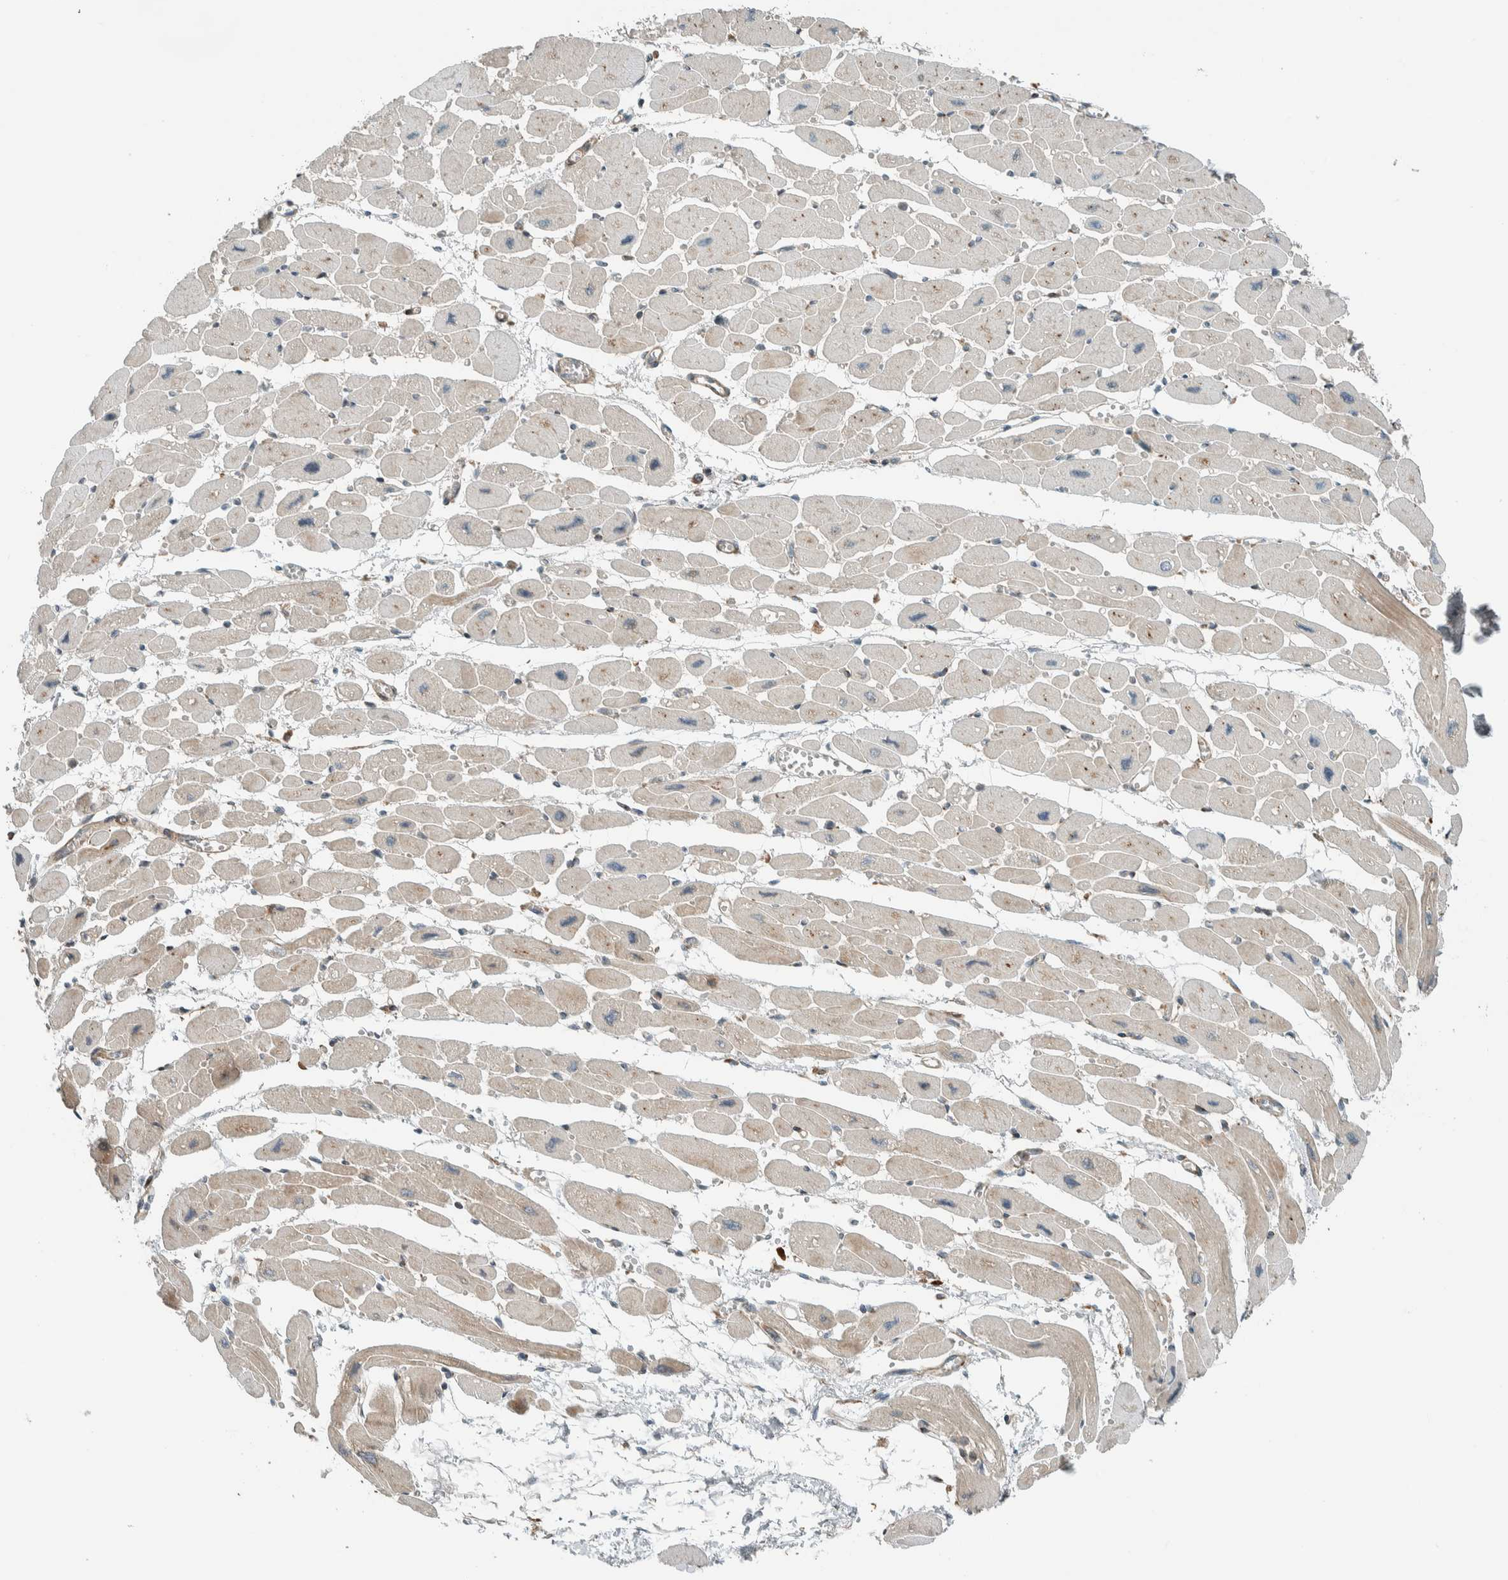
{"staining": {"intensity": "weak", "quantity": "<25%", "location": "cytoplasmic/membranous"}, "tissue": "heart muscle", "cell_type": "Cardiomyocytes", "image_type": "normal", "snomed": [{"axis": "morphology", "description": "Normal tissue, NOS"}, {"axis": "topography", "description": "Heart"}], "caption": "High power microscopy photomicrograph of an IHC histopathology image of unremarkable heart muscle, revealing no significant expression in cardiomyocytes.", "gene": "EXOC7", "patient": {"sex": "female", "age": 54}}